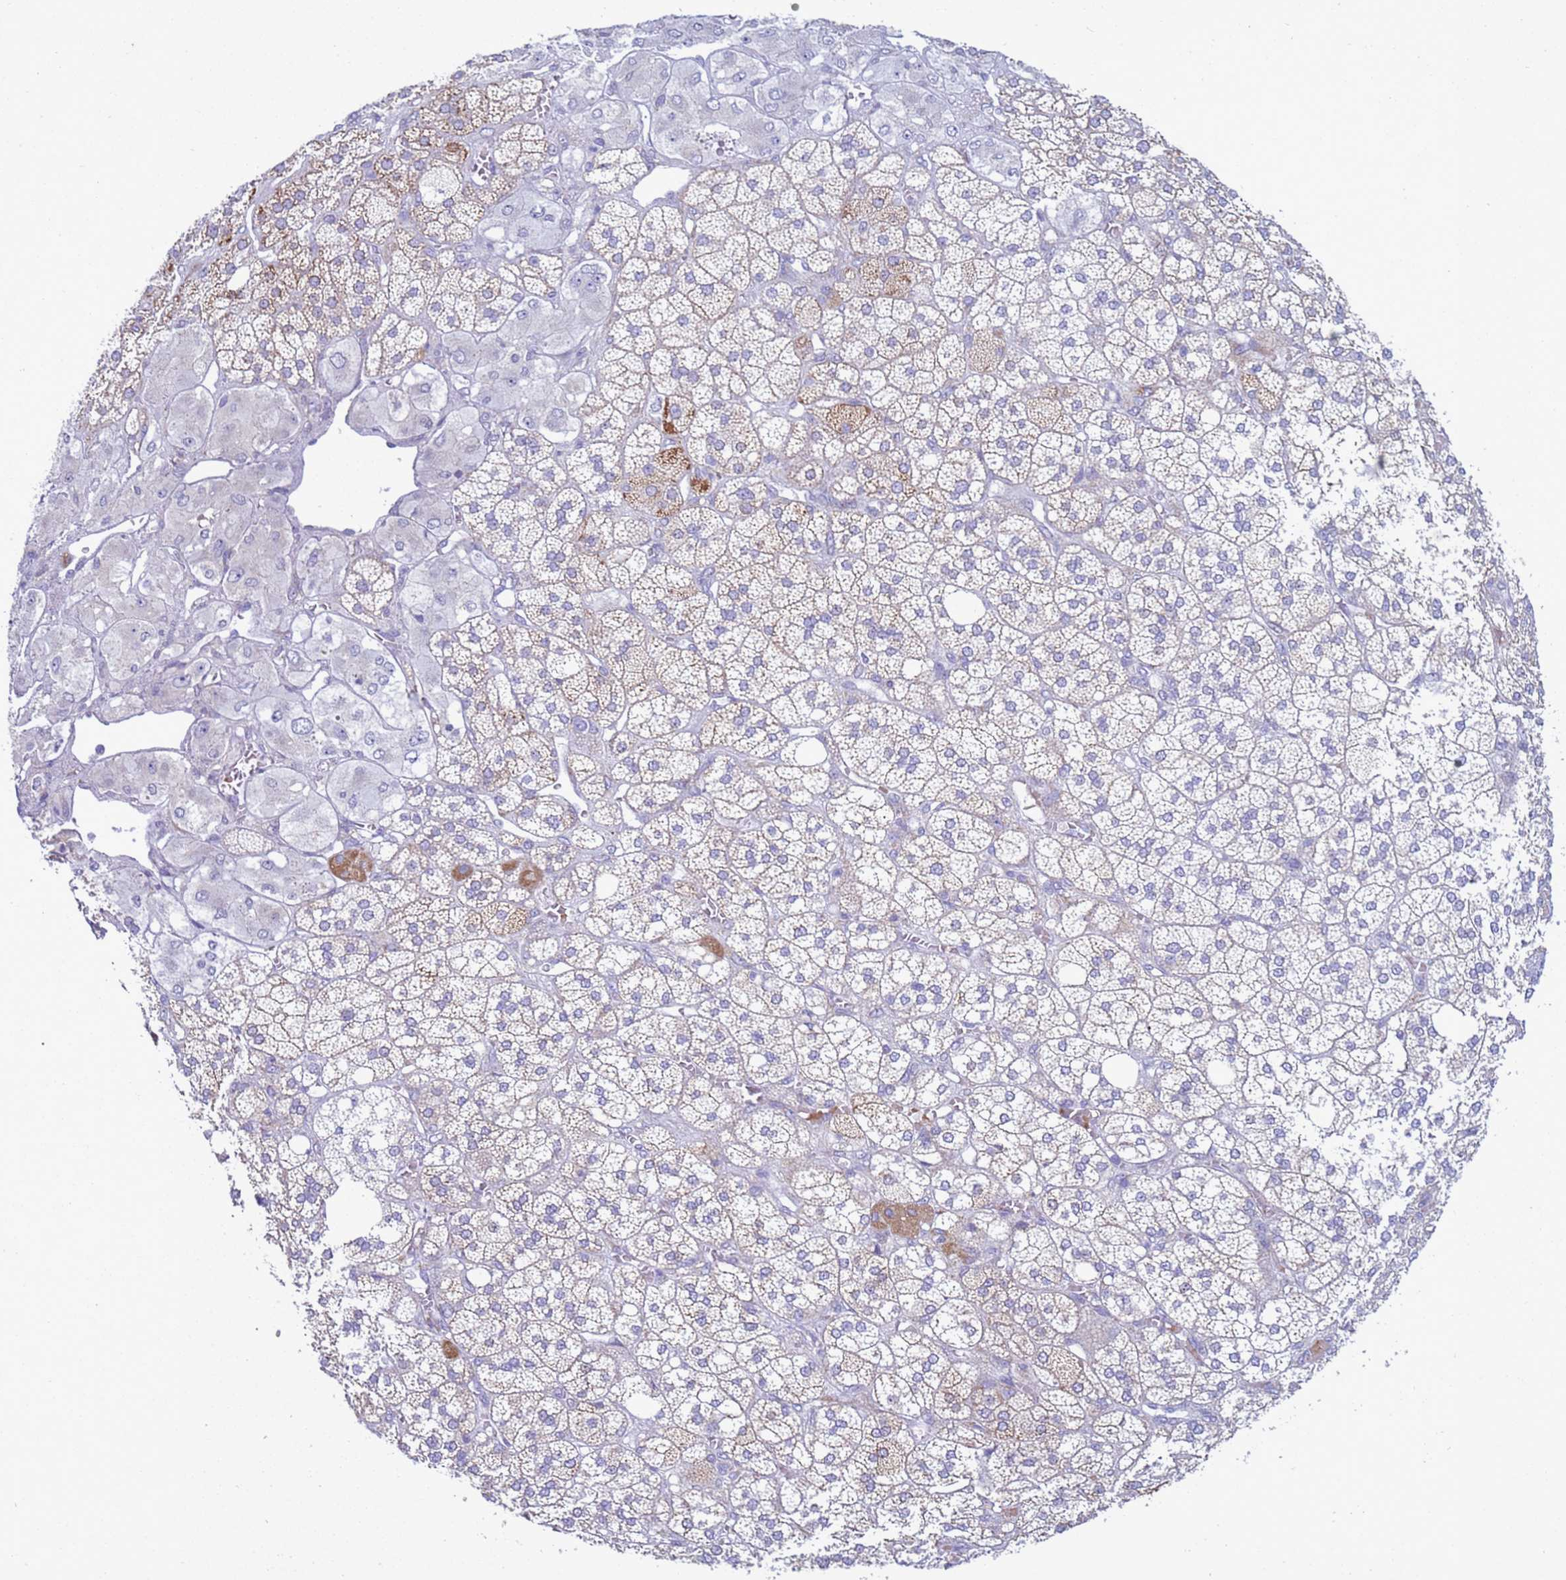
{"staining": {"intensity": "moderate", "quantity": "<25%", "location": "cytoplasmic/membranous"}, "tissue": "adrenal gland", "cell_type": "Glandular cells", "image_type": "normal", "snomed": [{"axis": "morphology", "description": "Normal tissue, NOS"}, {"axis": "topography", "description": "Adrenal gland"}], "caption": "Glandular cells reveal moderate cytoplasmic/membranous staining in about <25% of cells in unremarkable adrenal gland.", "gene": "ABHD17B", "patient": {"sex": "male", "age": 61}}